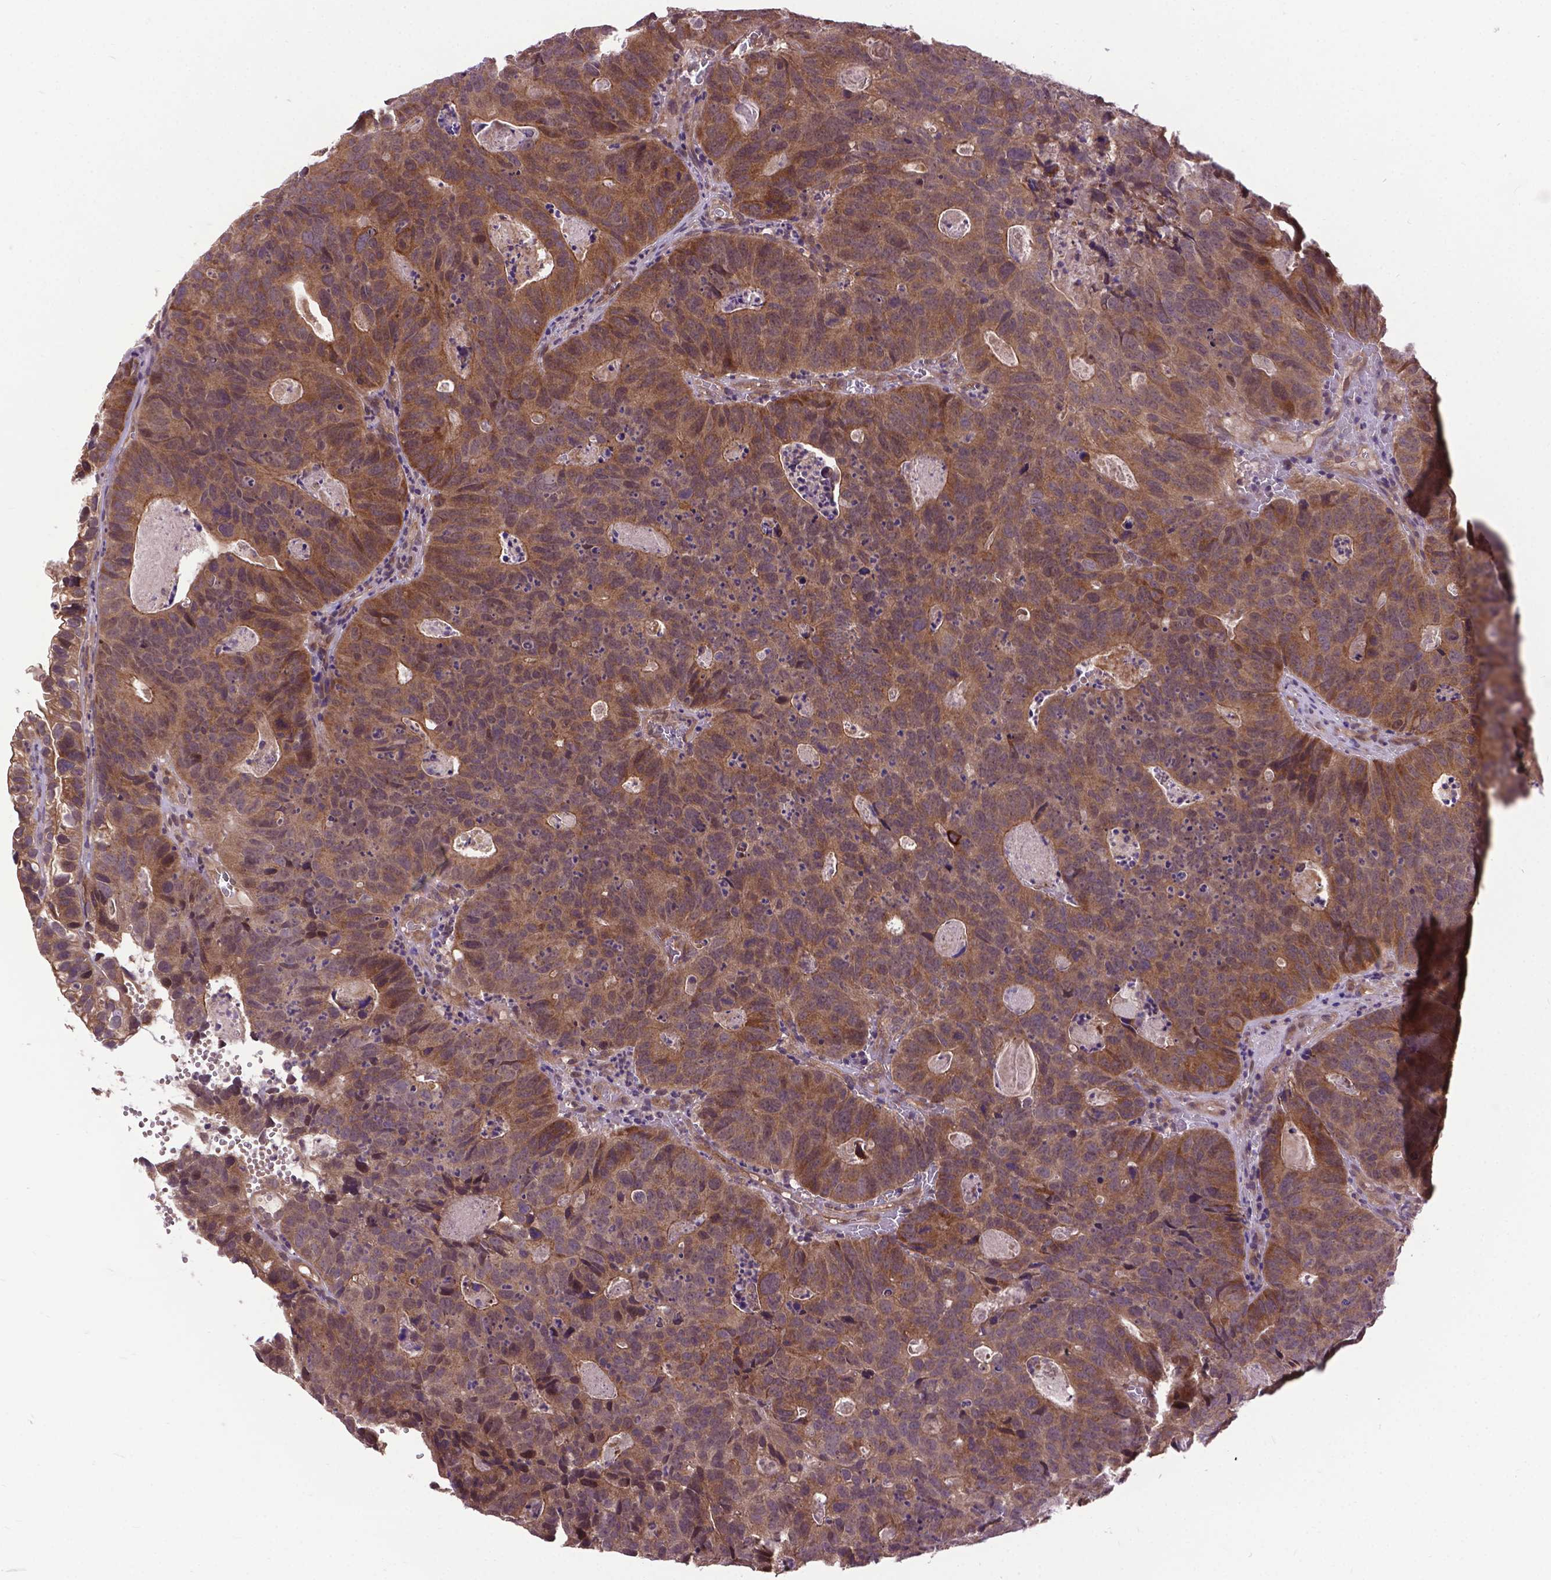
{"staining": {"intensity": "moderate", "quantity": ">75%", "location": "cytoplasmic/membranous"}, "tissue": "head and neck cancer", "cell_type": "Tumor cells", "image_type": "cancer", "snomed": [{"axis": "morphology", "description": "Adenocarcinoma, NOS"}, {"axis": "topography", "description": "Head-Neck"}], "caption": "A photomicrograph of human head and neck cancer (adenocarcinoma) stained for a protein displays moderate cytoplasmic/membranous brown staining in tumor cells.", "gene": "ZNF616", "patient": {"sex": "male", "age": 62}}